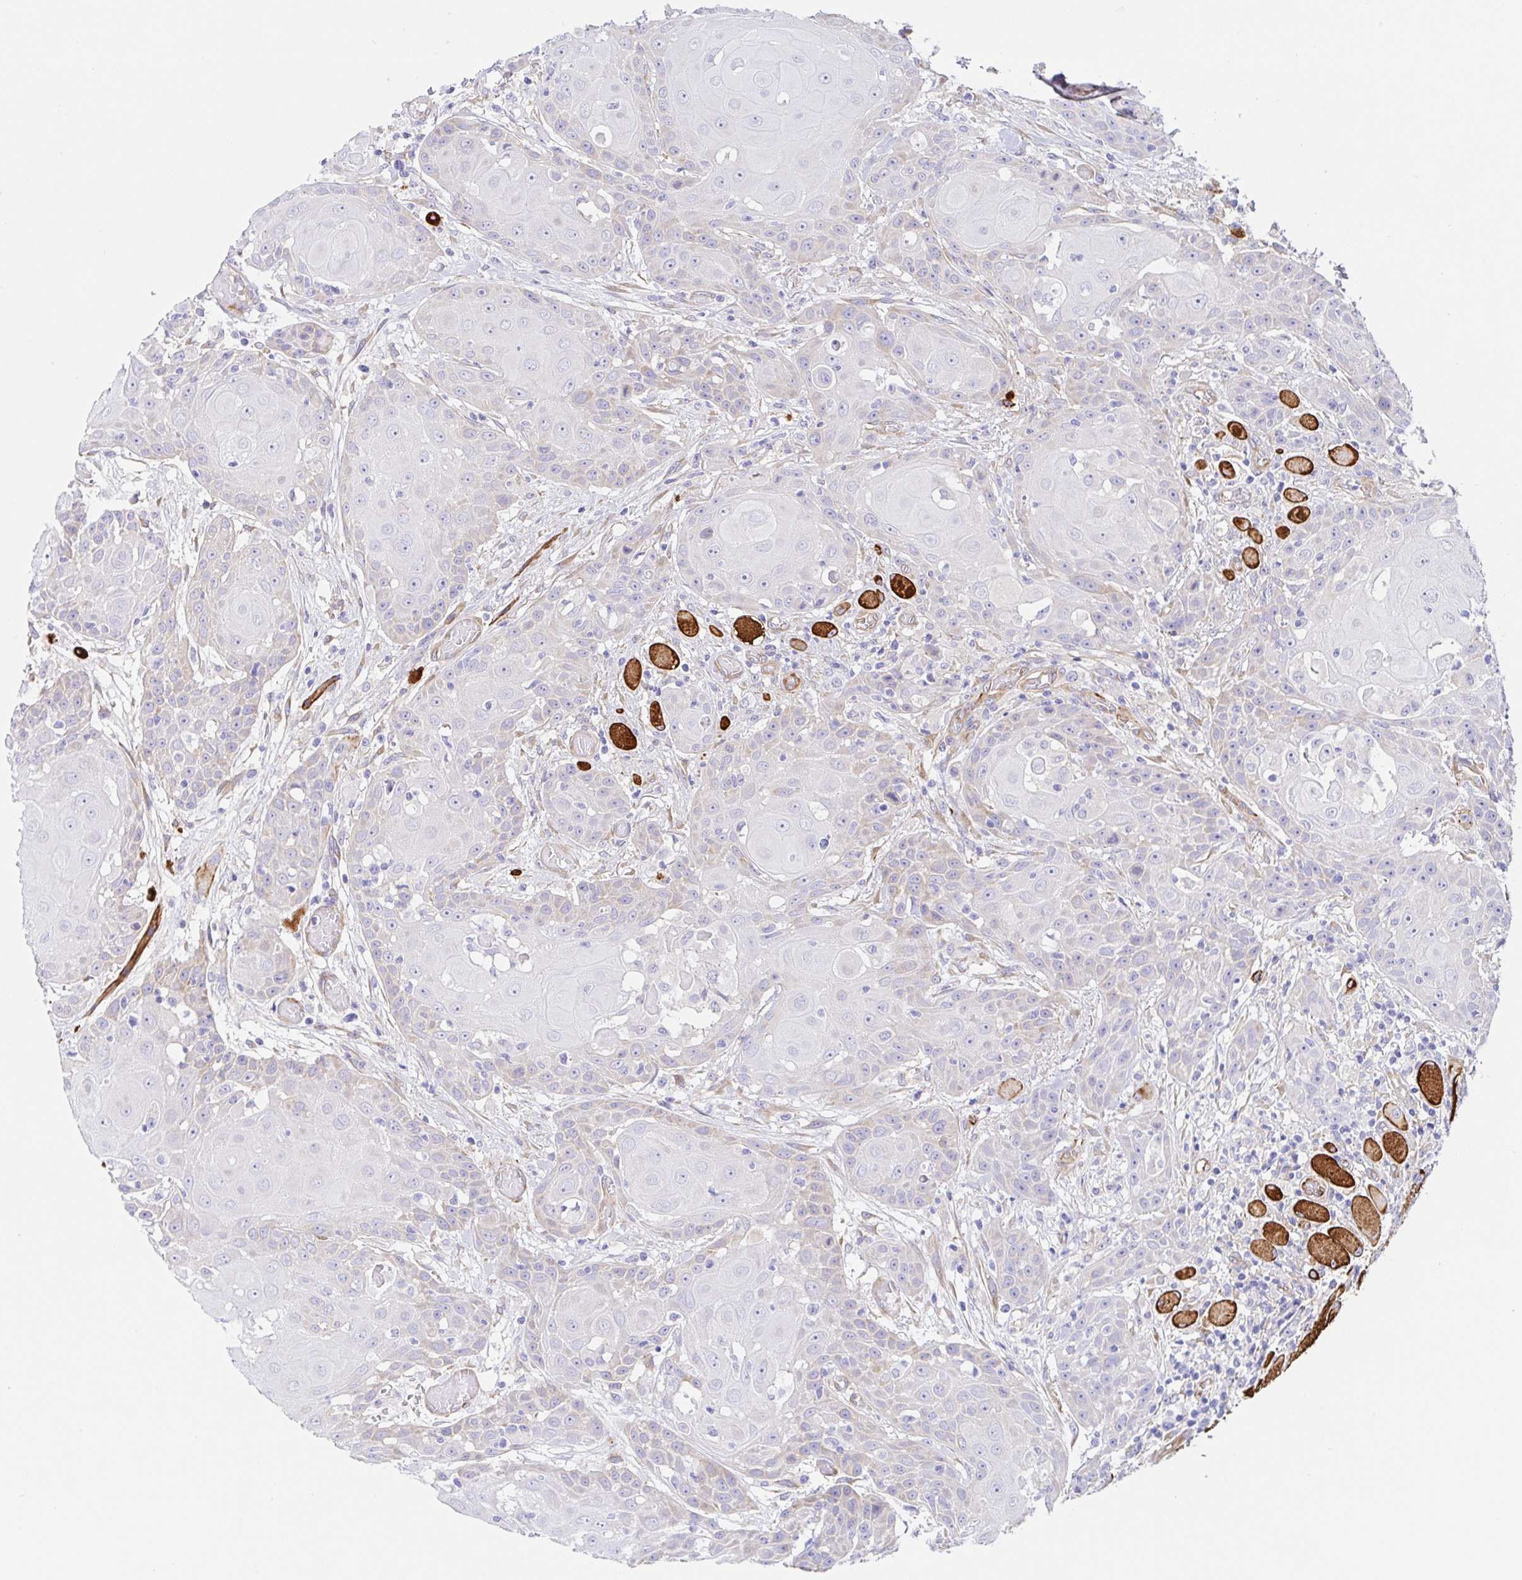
{"staining": {"intensity": "negative", "quantity": "none", "location": "none"}, "tissue": "head and neck cancer", "cell_type": "Tumor cells", "image_type": "cancer", "snomed": [{"axis": "morphology", "description": "Normal tissue, NOS"}, {"axis": "morphology", "description": "Squamous cell carcinoma, NOS"}, {"axis": "topography", "description": "Oral tissue"}, {"axis": "topography", "description": "Head-Neck"}], "caption": "The image reveals no significant positivity in tumor cells of head and neck squamous cell carcinoma. The staining is performed using DAB brown chromogen with nuclei counter-stained in using hematoxylin.", "gene": "DOCK1", "patient": {"sex": "female", "age": 55}}